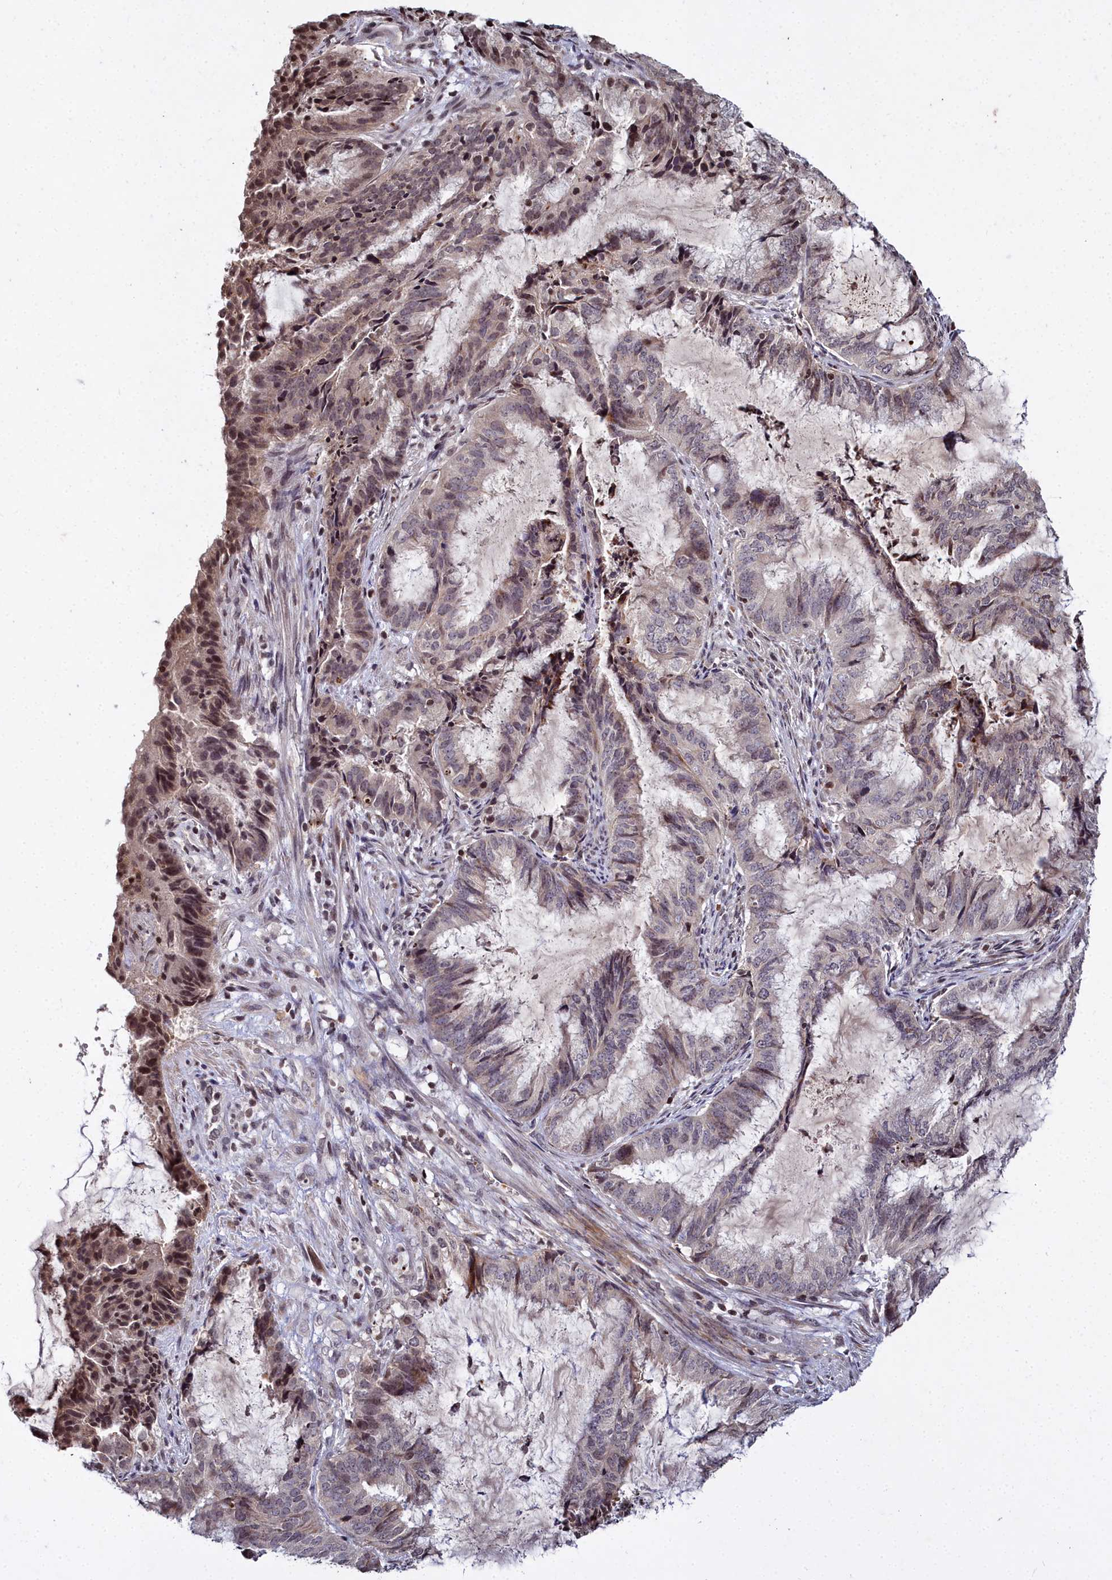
{"staining": {"intensity": "moderate", "quantity": "<25%", "location": "nuclear"}, "tissue": "endometrial cancer", "cell_type": "Tumor cells", "image_type": "cancer", "snomed": [{"axis": "morphology", "description": "Adenocarcinoma, NOS"}, {"axis": "topography", "description": "Endometrium"}], "caption": "Brown immunohistochemical staining in endometrial cancer reveals moderate nuclear staining in approximately <25% of tumor cells.", "gene": "FZD4", "patient": {"sex": "female", "age": 51}}